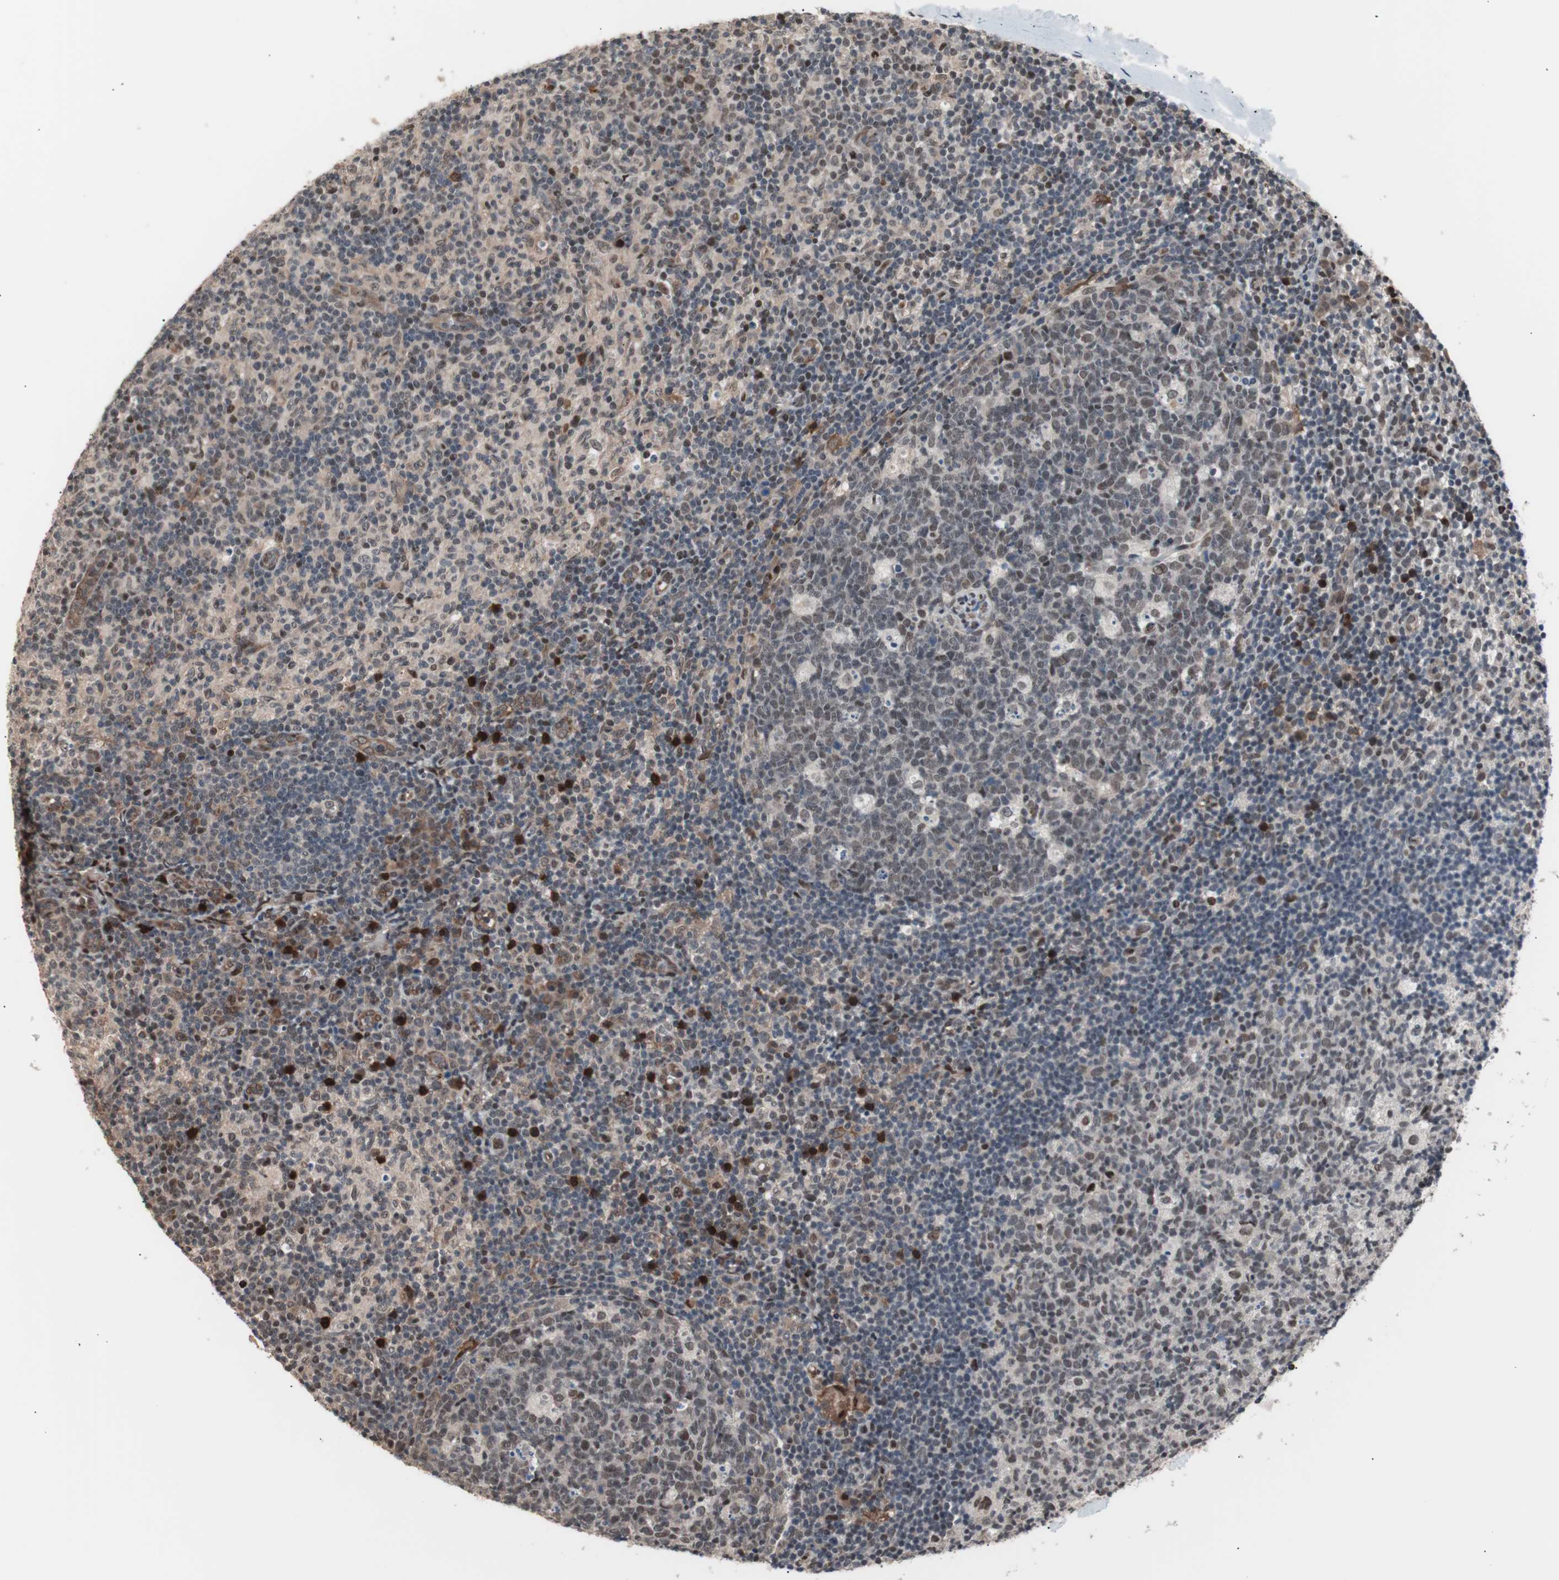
{"staining": {"intensity": "moderate", "quantity": "25%-75%", "location": "nuclear"}, "tissue": "lymph node", "cell_type": "Germinal center cells", "image_type": "normal", "snomed": [{"axis": "morphology", "description": "Normal tissue, NOS"}, {"axis": "morphology", "description": "Inflammation, NOS"}, {"axis": "topography", "description": "Lymph node"}], "caption": "Protein analysis of normal lymph node reveals moderate nuclear positivity in approximately 25%-75% of germinal center cells.", "gene": "POGZ", "patient": {"sex": "male", "age": 55}}